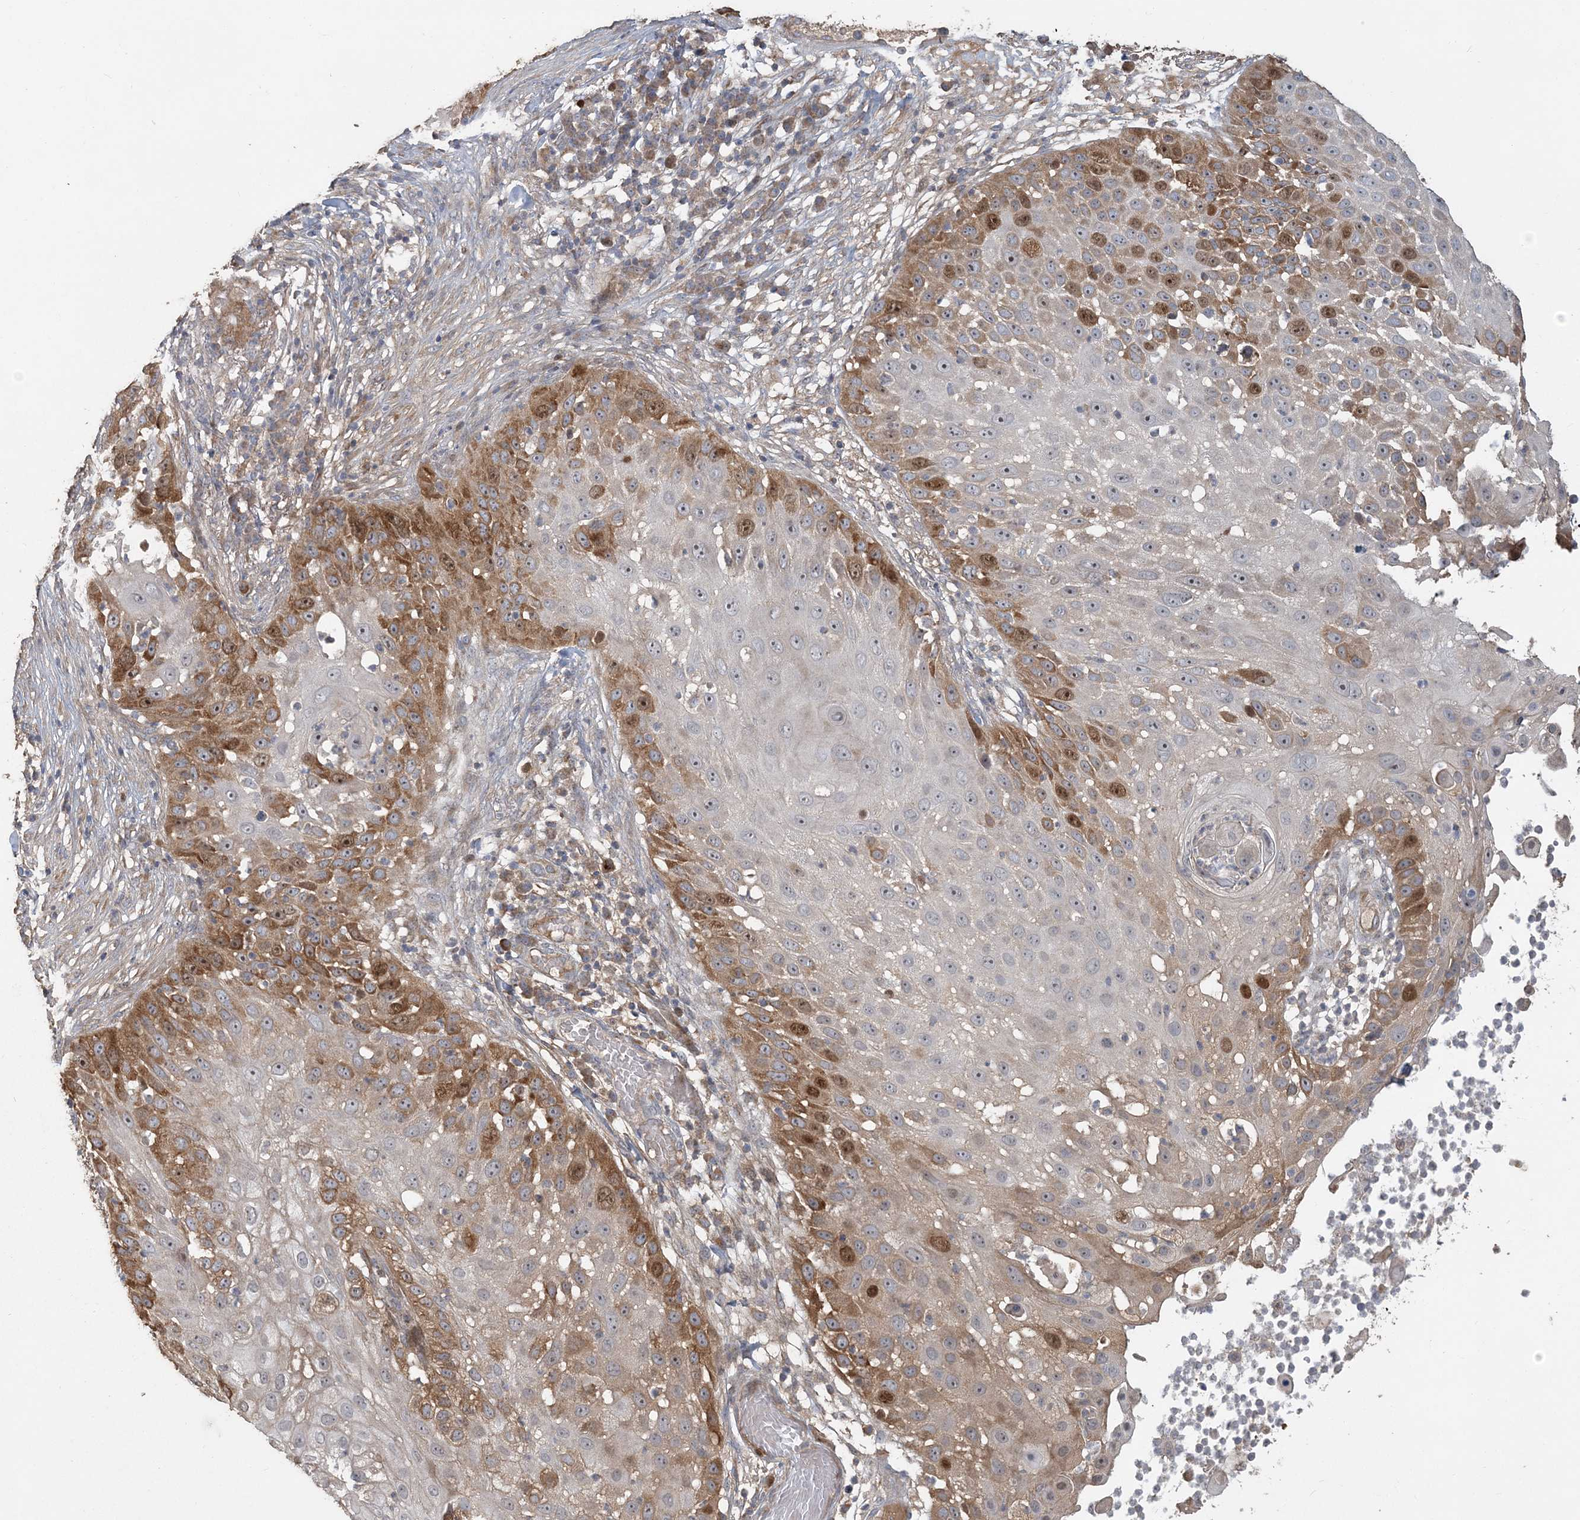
{"staining": {"intensity": "moderate", "quantity": "25%-75%", "location": "cytoplasmic/membranous,nuclear"}, "tissue": "skin cancer", "cell_type": "Tumor cells", "image_type": "cancer", "snomed": [{"axis": "morphology", "description": "Squamous cell carcinoma, NOS"}, {"axis": "topography", "description": "Skin"}], "caption": "The photomicrograph displays staining of skin squamous cell carcinoma, revealing moderate cytoplasmic/membranous and nuclear protein positivity (brown color) within tumor cells.", "gene": "TRAIP", "patient": {"sex": "female", "age": 44}}